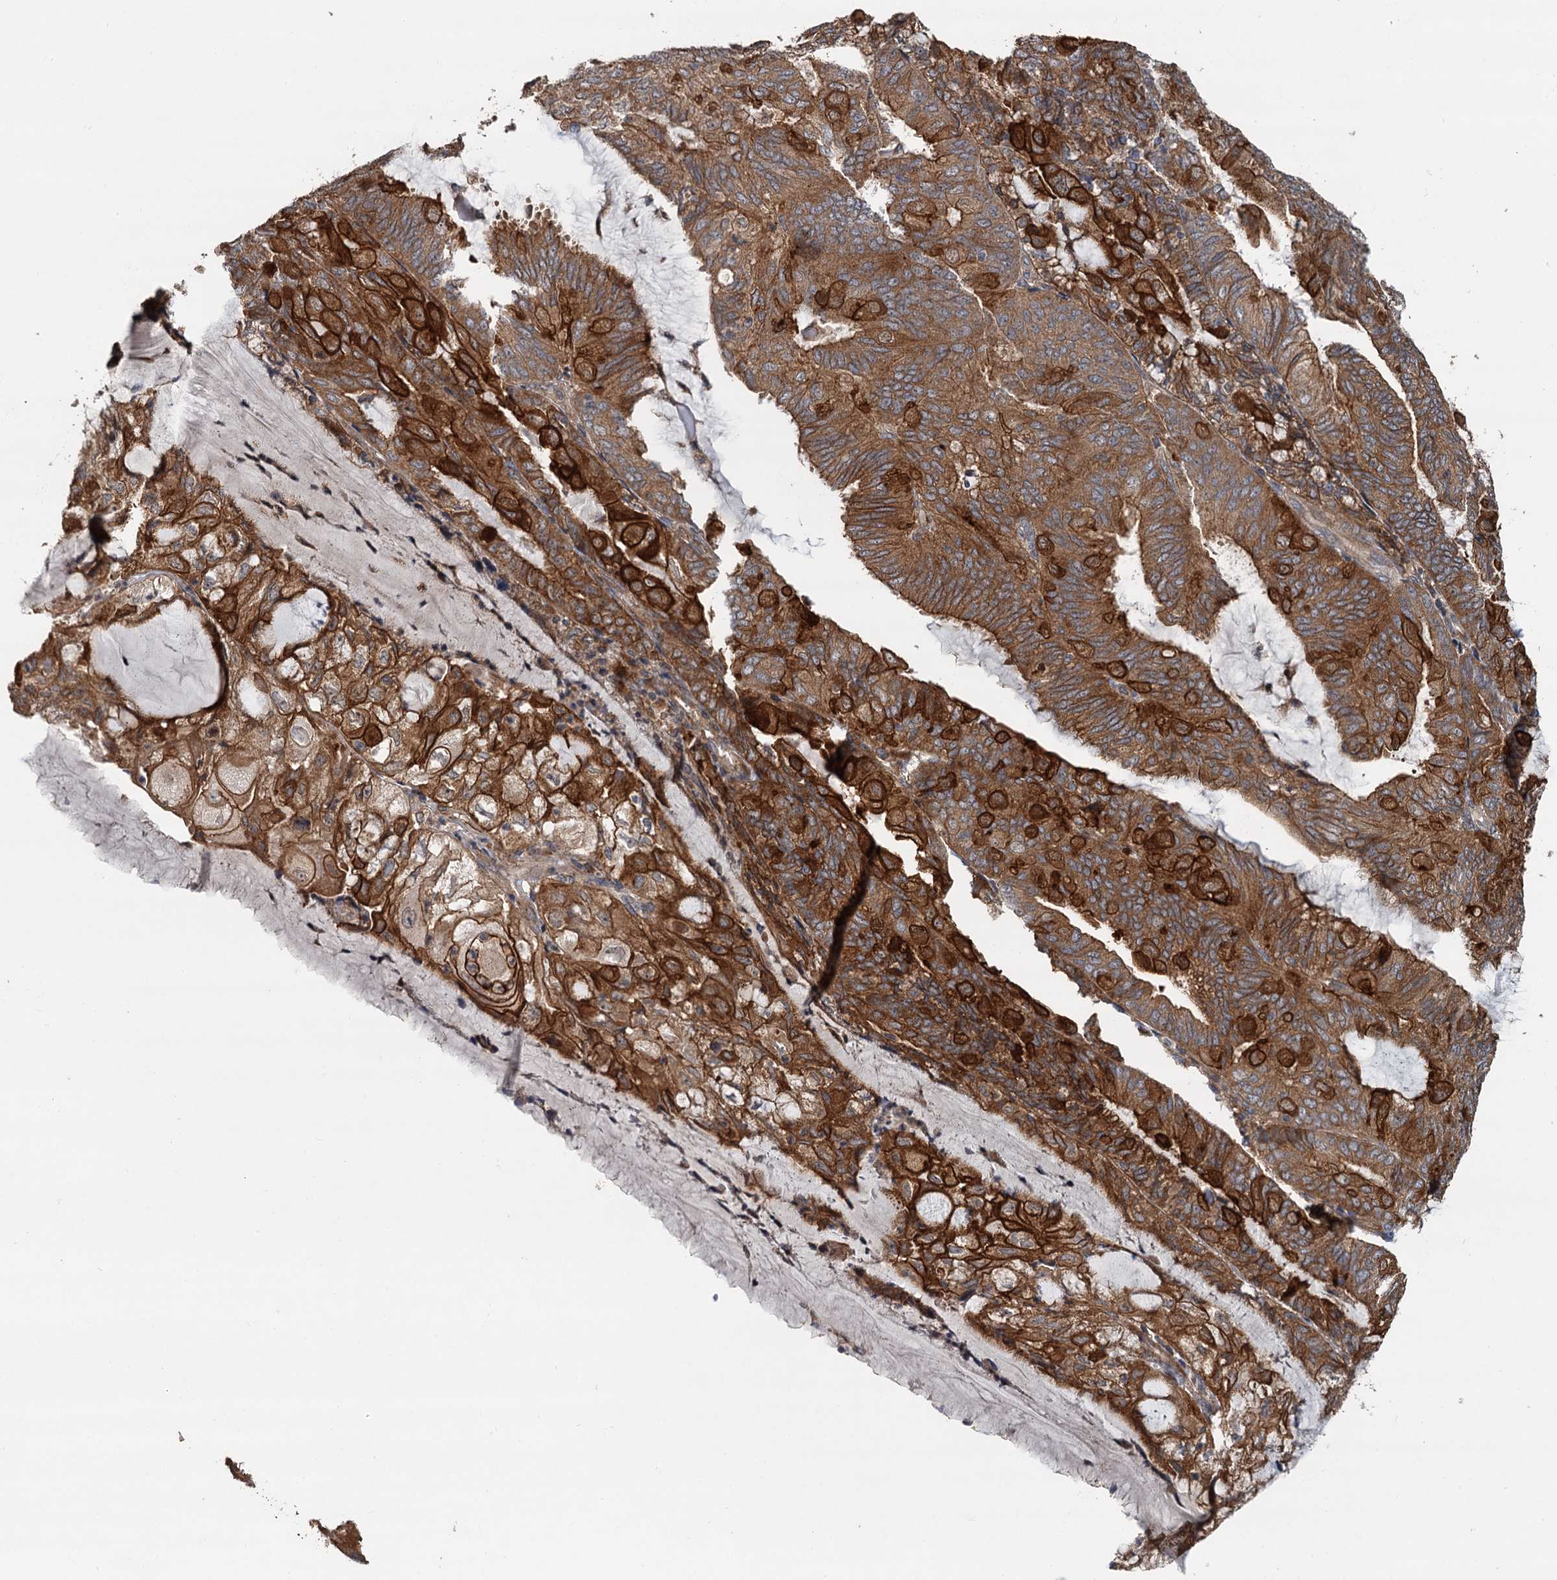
{"staining": {"intensity": "strong", "quantity": ">75%", "location": "cytoplasmic/membranous"}, "tissue": "endometrial cancer", "cell_type": "Tumor cells", "image_type": "cancer", "snomed": [{"axis": "morphology", "description": "Adenocarcinoma, NOS"}, {"axis": "topography", "description": "Endometrium"}], "caption": "A brown stain labels strong cytoplasmic/membranous expression of a protein in adenocarcinoma (endometrial) tumor cells.", "gene": "LRRK2", "patient": {"sex": "female", "age": 81}}